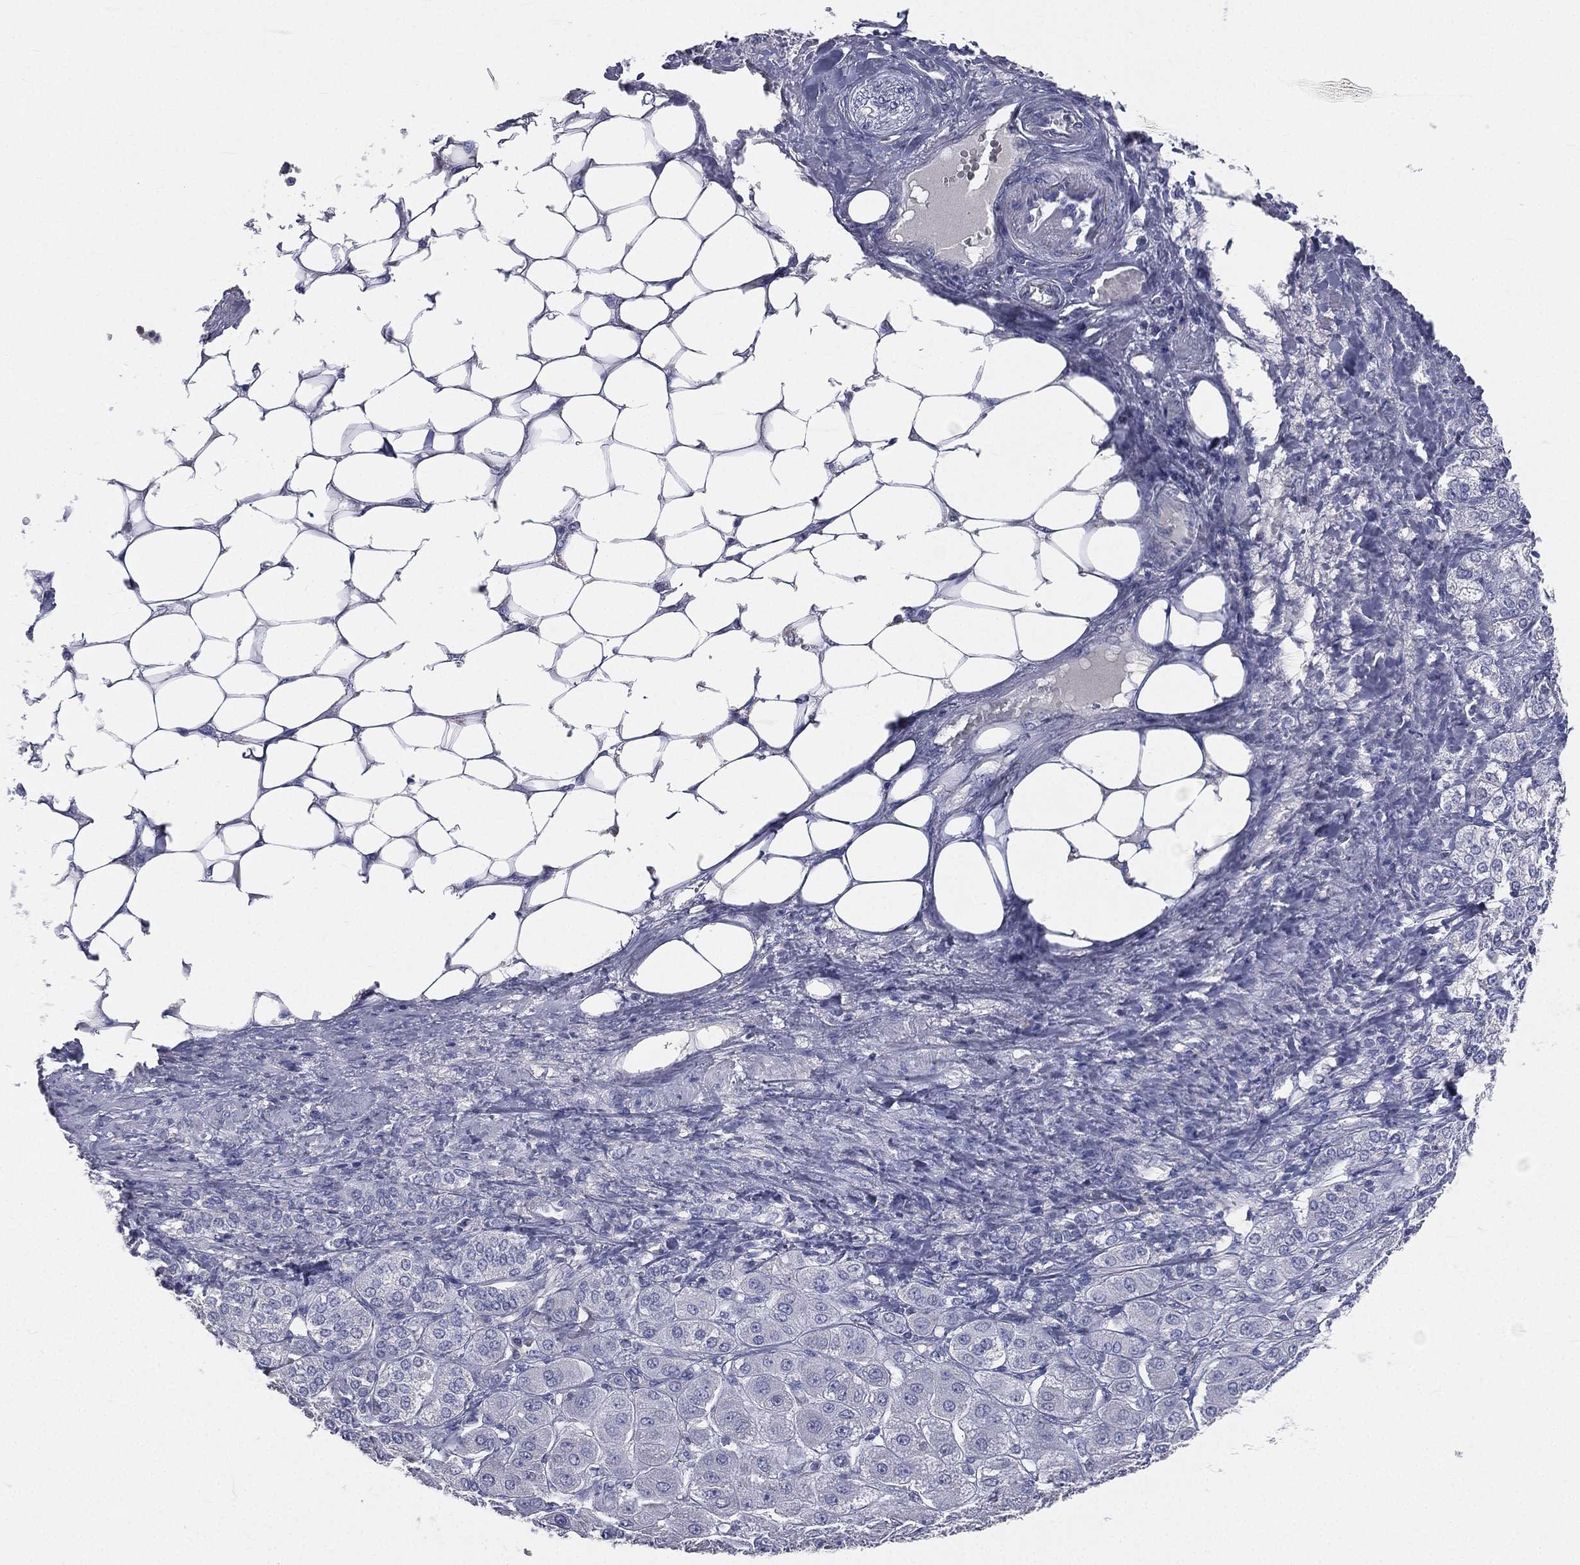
{"staining": {"intensity": "negative", "quantity": "none", "location": "none"}, "tissue": "adrenal gland", "cell_type": "Glandular cells", "image_type": "normal", "snomed": [{"axis": "morphology", "description": "Normal tissue, NOS"}, {"axis": "topography", "description": "Adrenal gland"}], "caption": "Immunohistochemistry image of benign adrenal gland stained for a protein (brown), which demonstrates no expression in glandular cells.", "gene": "CD3D", "patient": {"sex": "male", "age": 70}}